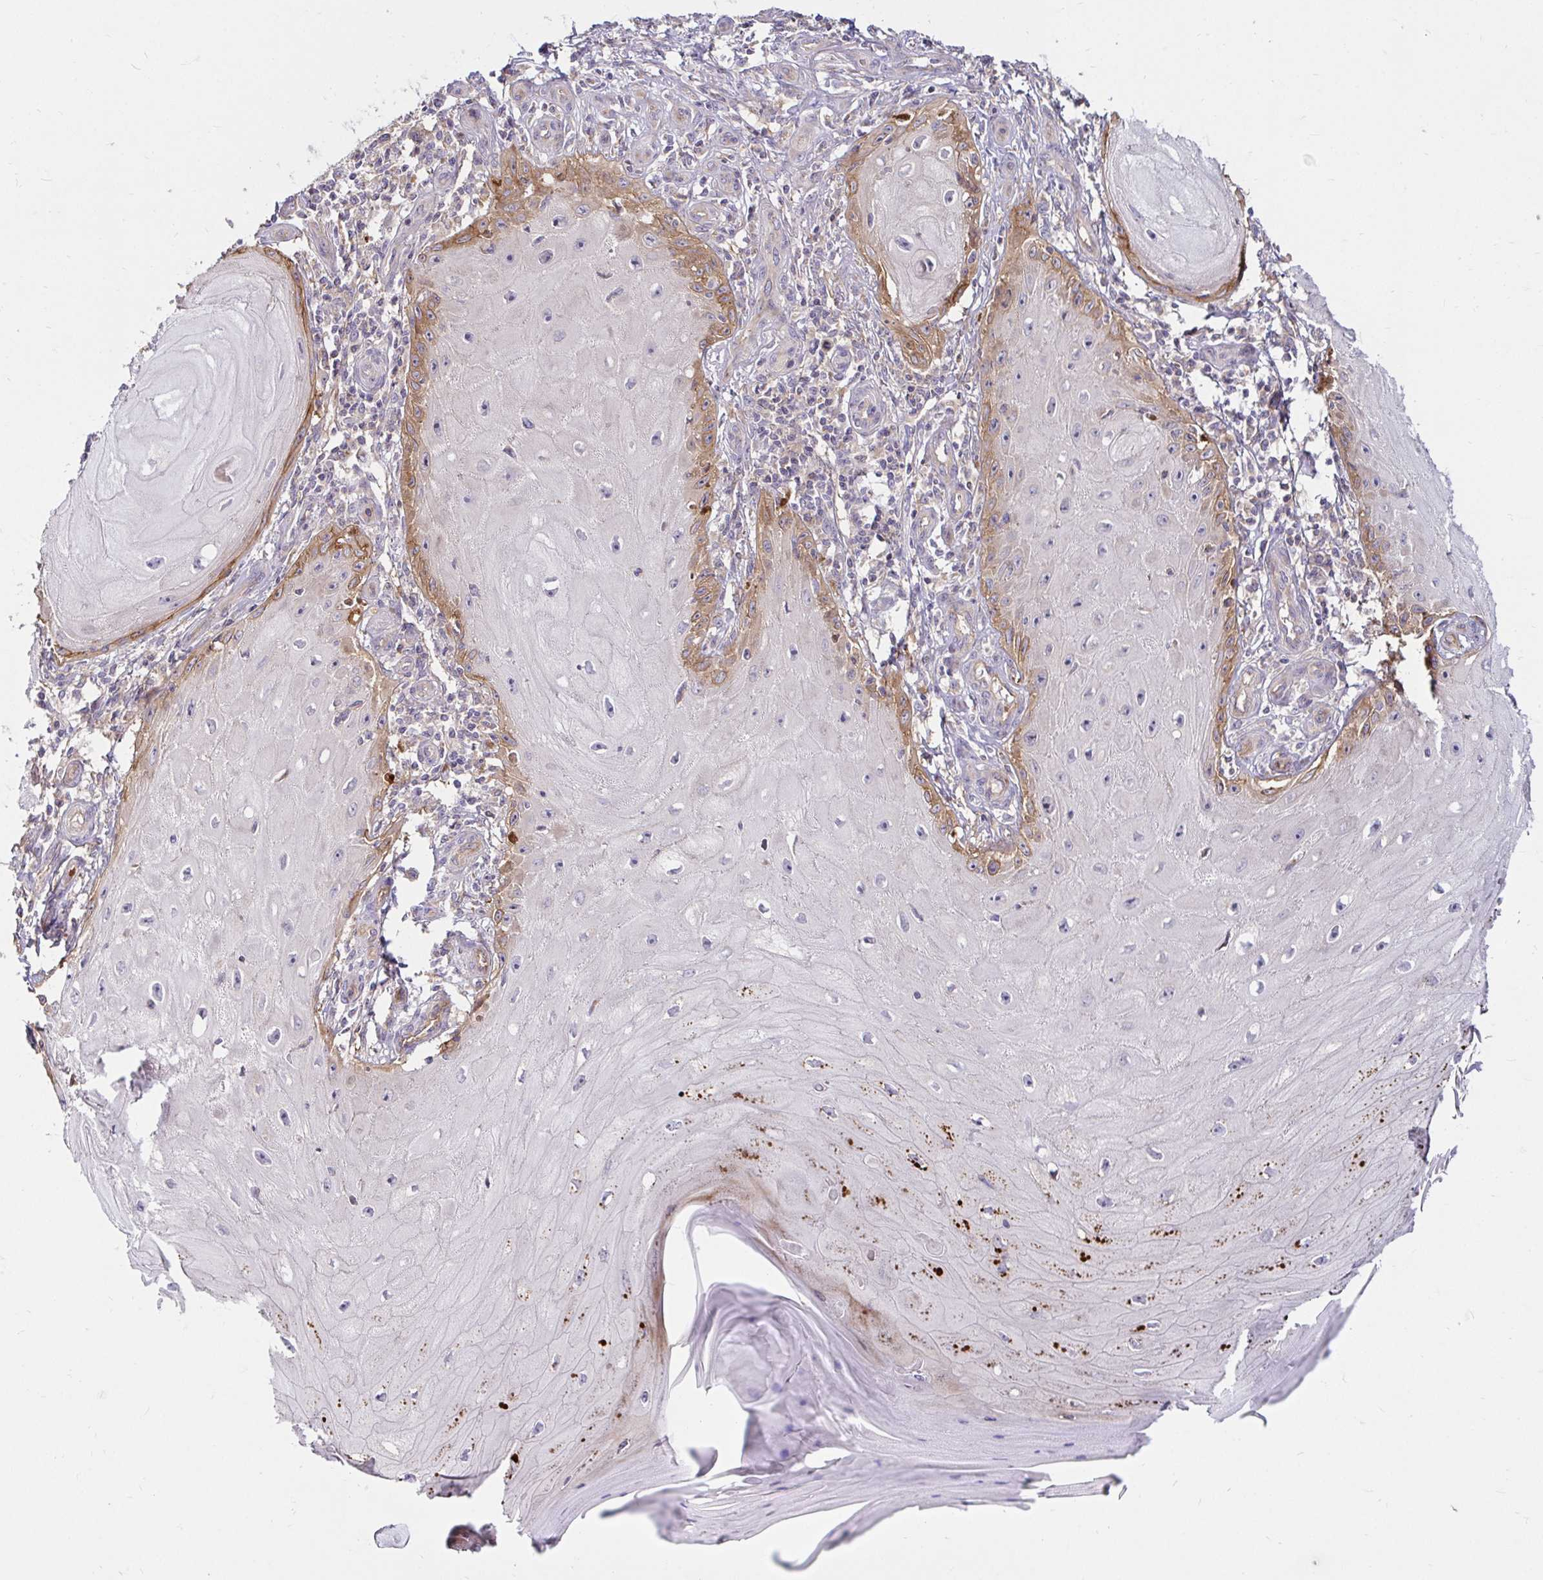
{"staining": {"intensity": "moderate", "quantity": "<25%", "location": "cytoplasmic/membranous"}, "tissue": "skin cancer", "cell_type": "Tumor cells", "image_type": "cancer", "snomed": [{"axis": "morphology", "description": "Squamous cell carcinoma, NOS"}, {"axis": "topography", "description": "Skin"}], "caption": "IHC micrograph of neoplastic tissue: skin squamous cell carcinoma stained using immunohistochemistry displays low levels of moderate protein expression localized specifically in the cytoplasmic/membranous of tumor cells, appearing as a cytoplasmic/membranous brown color.", "gene": "ITGA2", "patient": {"sex": "female", "age": 77}}